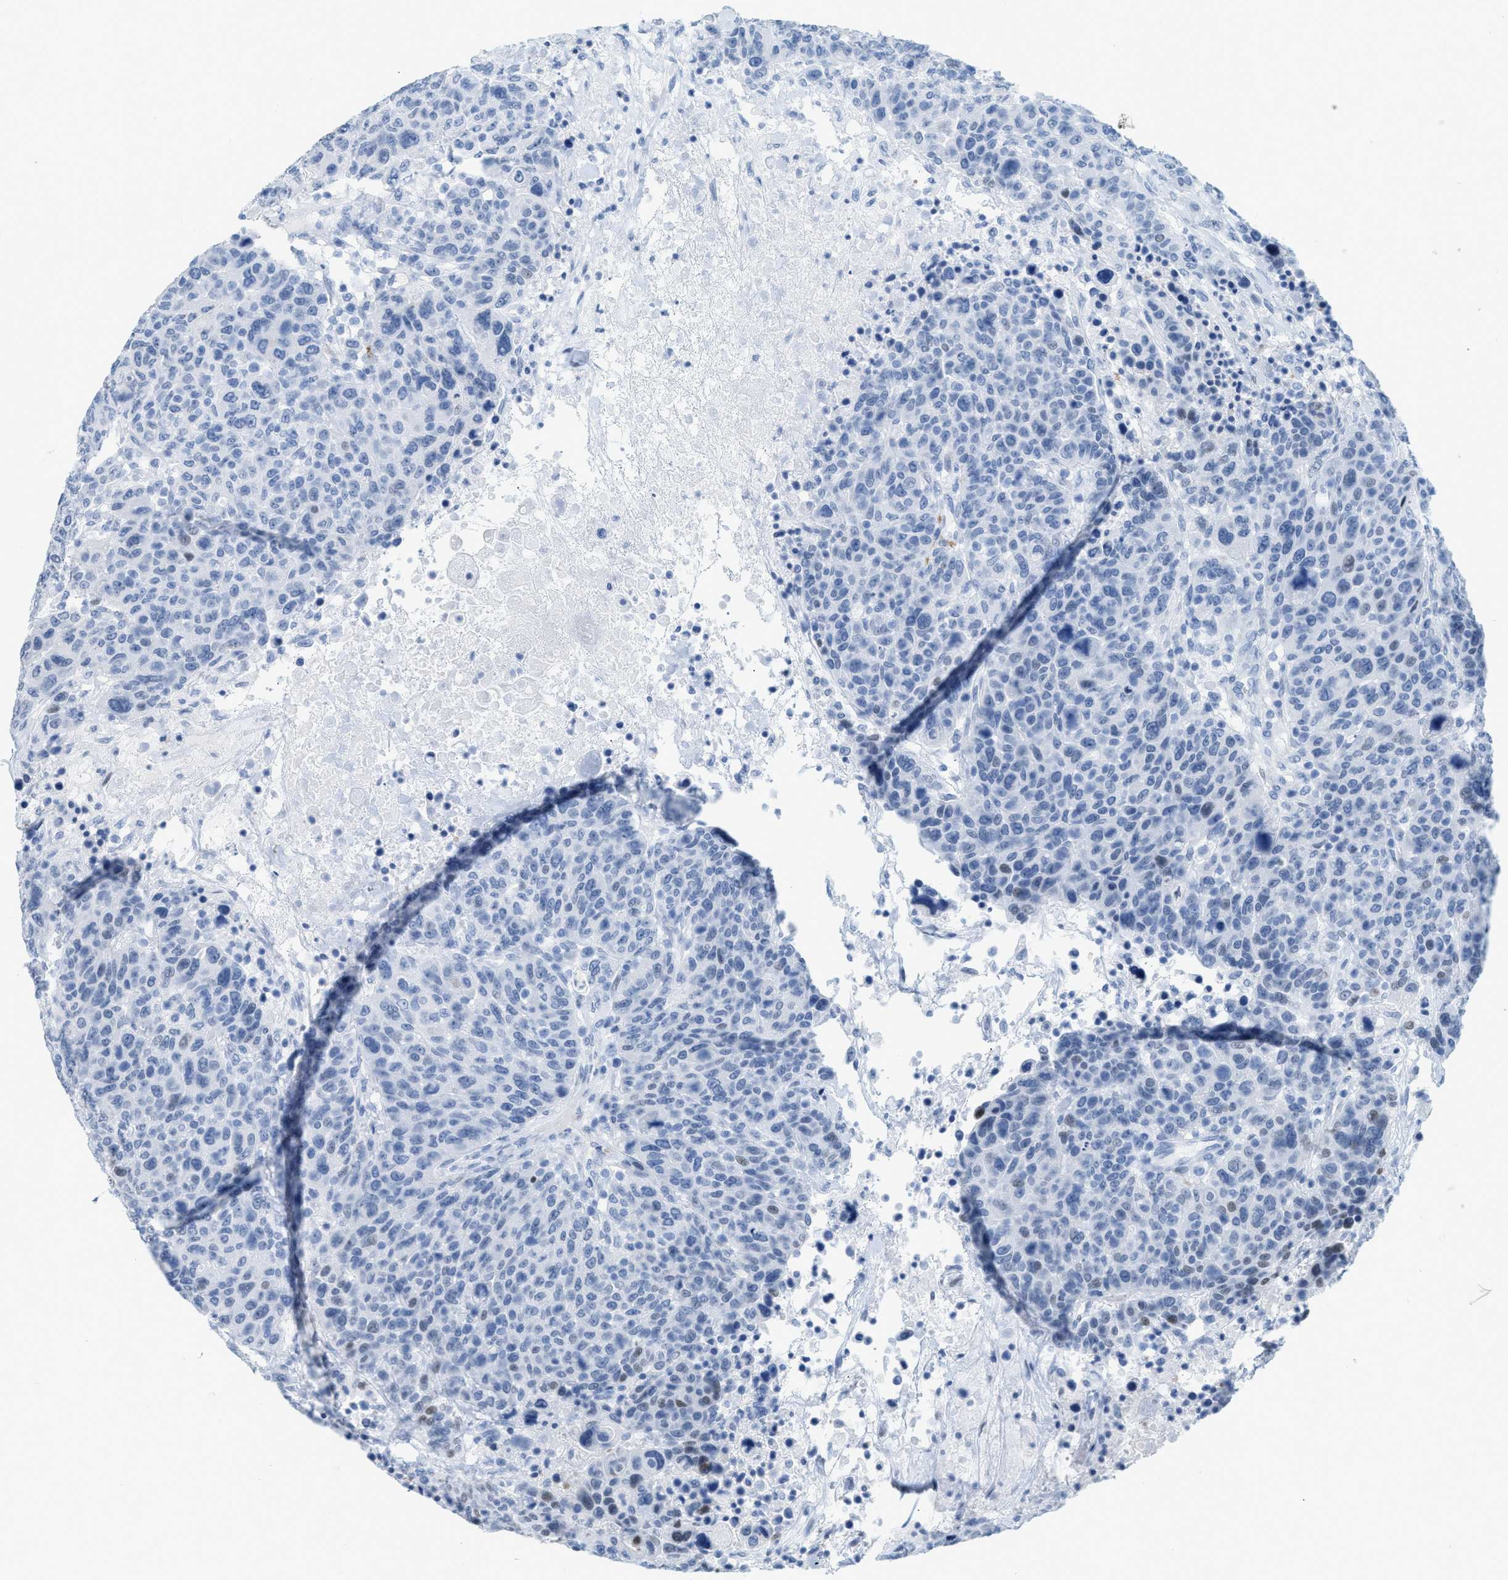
{"staining": {"intensity": "negative", "quantity": "none", "location": "none"}, "tissue": "breast cancer", "cell_type": "Tumor cells", "image_type": "cancer", "snomed": [{"axis": "morphology", "description": "Duct carcinoma"}, {"axis": "topography", "description": "Breast"}], "caption": "IHC micrograph of neoplastic tissue: breast cancer stained with DAB (3,3'-diaminobenzidine) shows no significant protein staining in tumor cells.", "gene": "DES", "patient": {"sex": "female", "age": 37}}